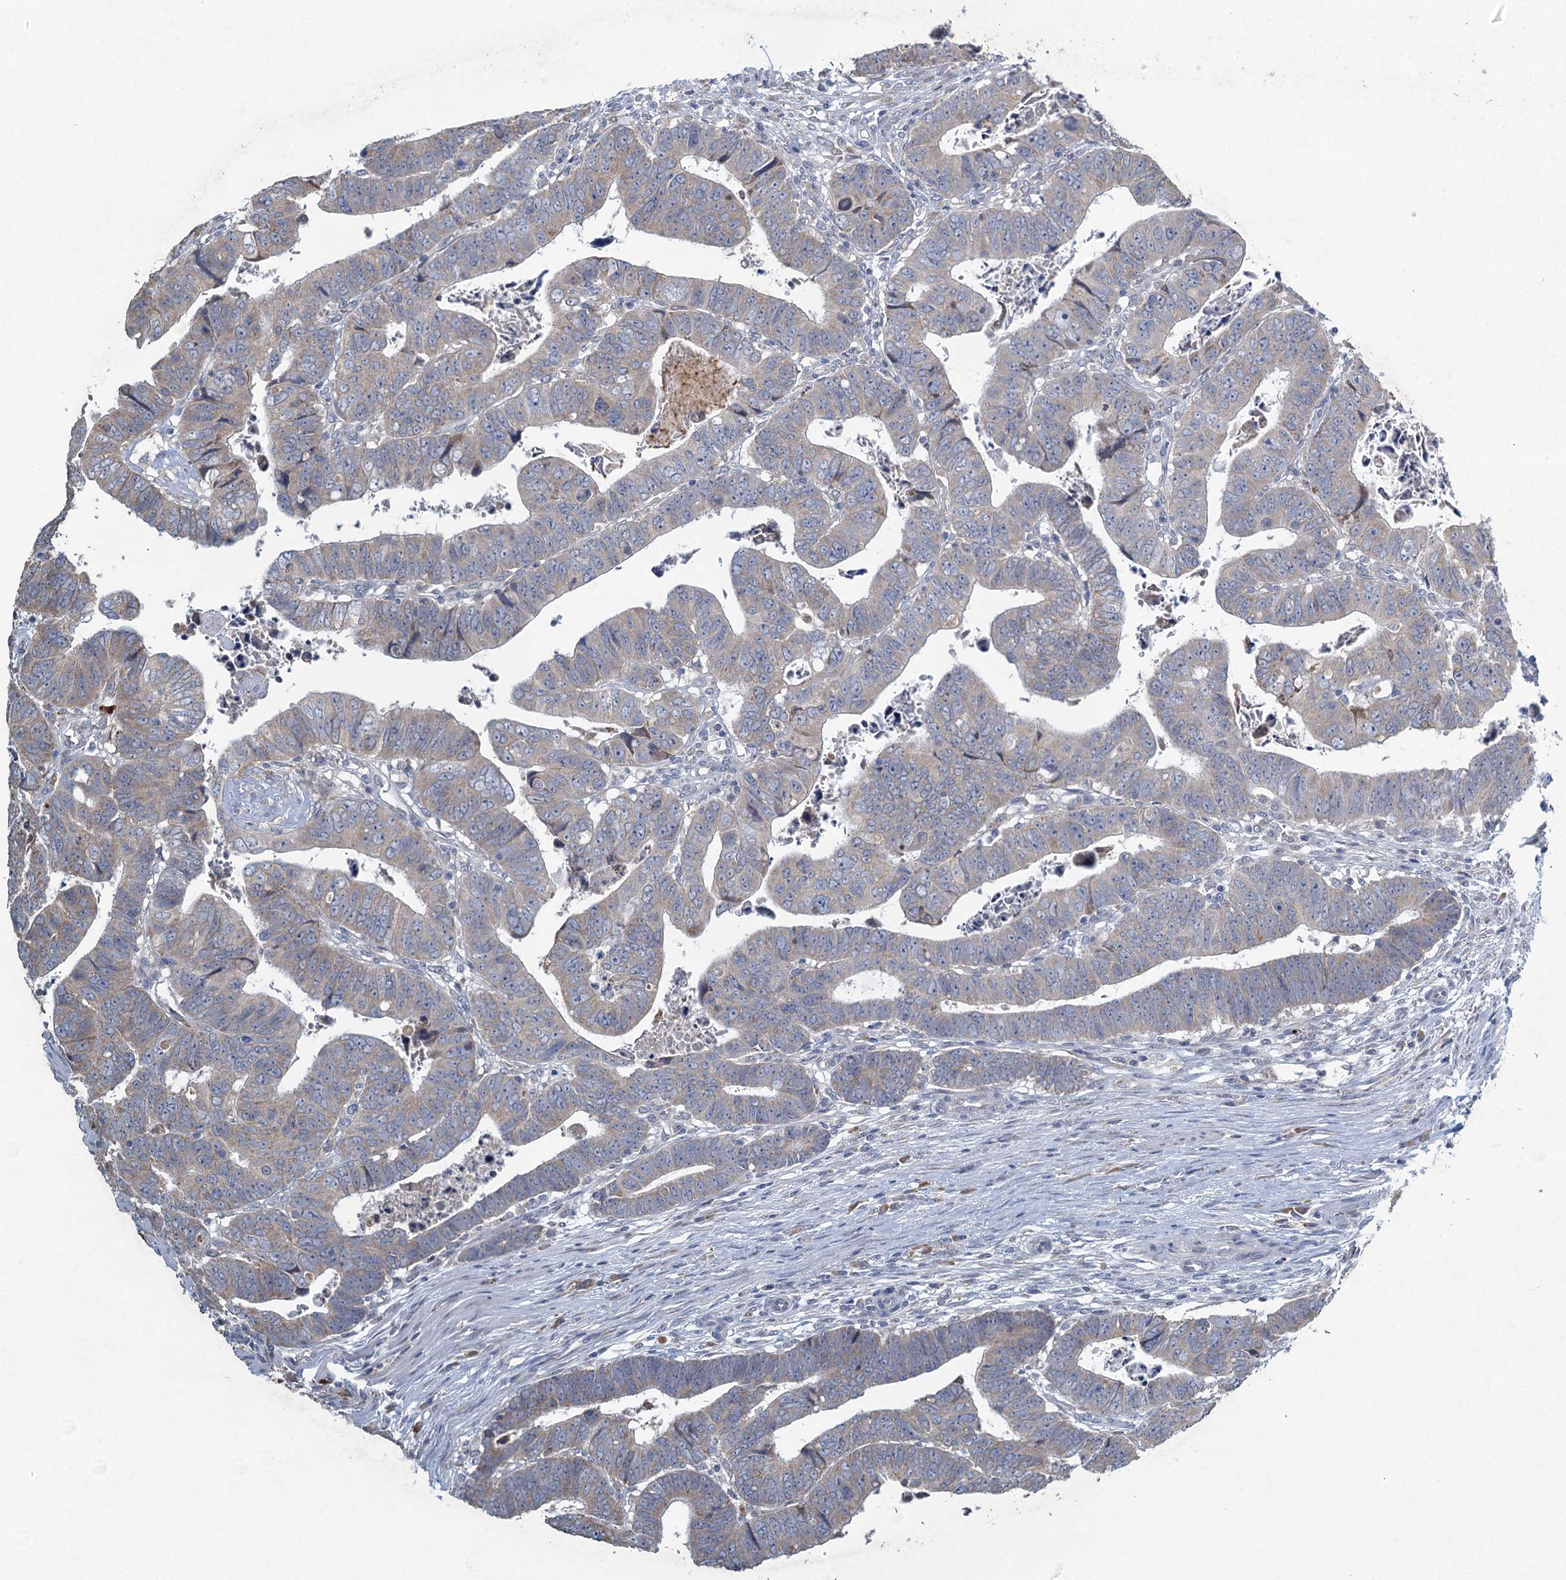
{"staining": {"intensity": "weak", "quantity": "25%-75%", "location": "cytoplasmic/membranous"}, "tissue": "colorectal cancer", "cell_type": "Tumor cells", "image_type": "cancer", "snomed": [{"axis": "morphology", "description": "Normal tissue, NOS"}, {"axis": "morphology", "description": "Adenocarcinoma, NOS"}, {"axis": "topography", "description": "Rectum"}], "caption": "High-power microscopy captured an immunohistochemistry (IHC) photomicrograph of adenocarcinoma (colorectal), revealing weak cytoplasmic/membranous positivity in approximately 25%-75% of tumor cells. (Stains: DAB in brown, nuclei in blue, Microscopy: brightfield microscopy at high magnification).", "gene": "TEX35", "patient": {"sex": "female", "age": 65}}